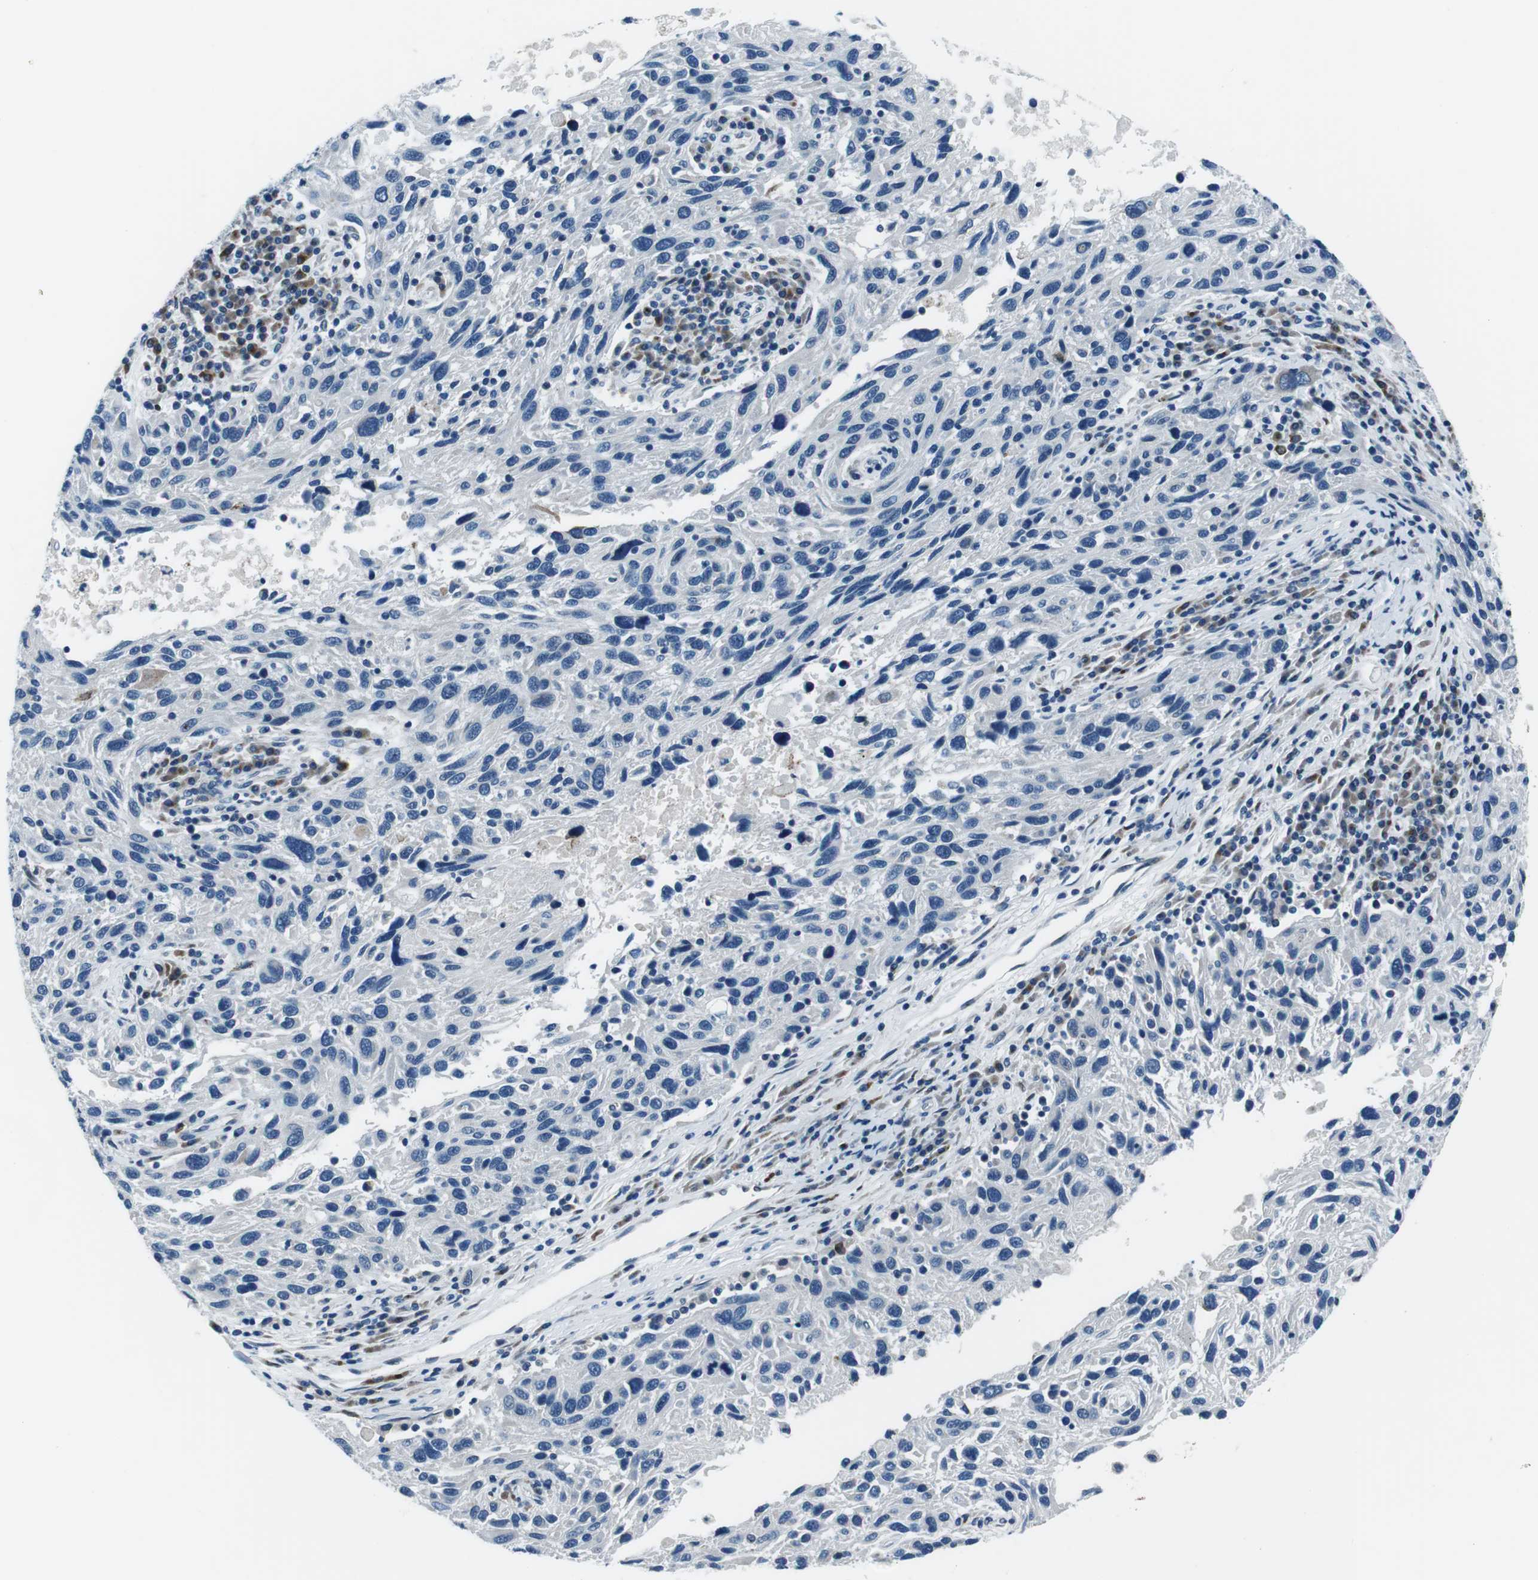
{"staining": {"intensity": "negative", "quantity": "none", "location": "none"}, "tissue": "melanoma", "cell_type": "Tumor cells", "image_type": "cancer", "snomed": [{"axis": "morphology", "description": "Malignant melanoma, NOS"}, {"axis": "topography", "description": "Skin"}], "caption": "Protein analysis of malignant melanoma displays no significant staining in tumor cells.", "gene": "NUCB2", "patient": {"sex": "male", "age": 53}}